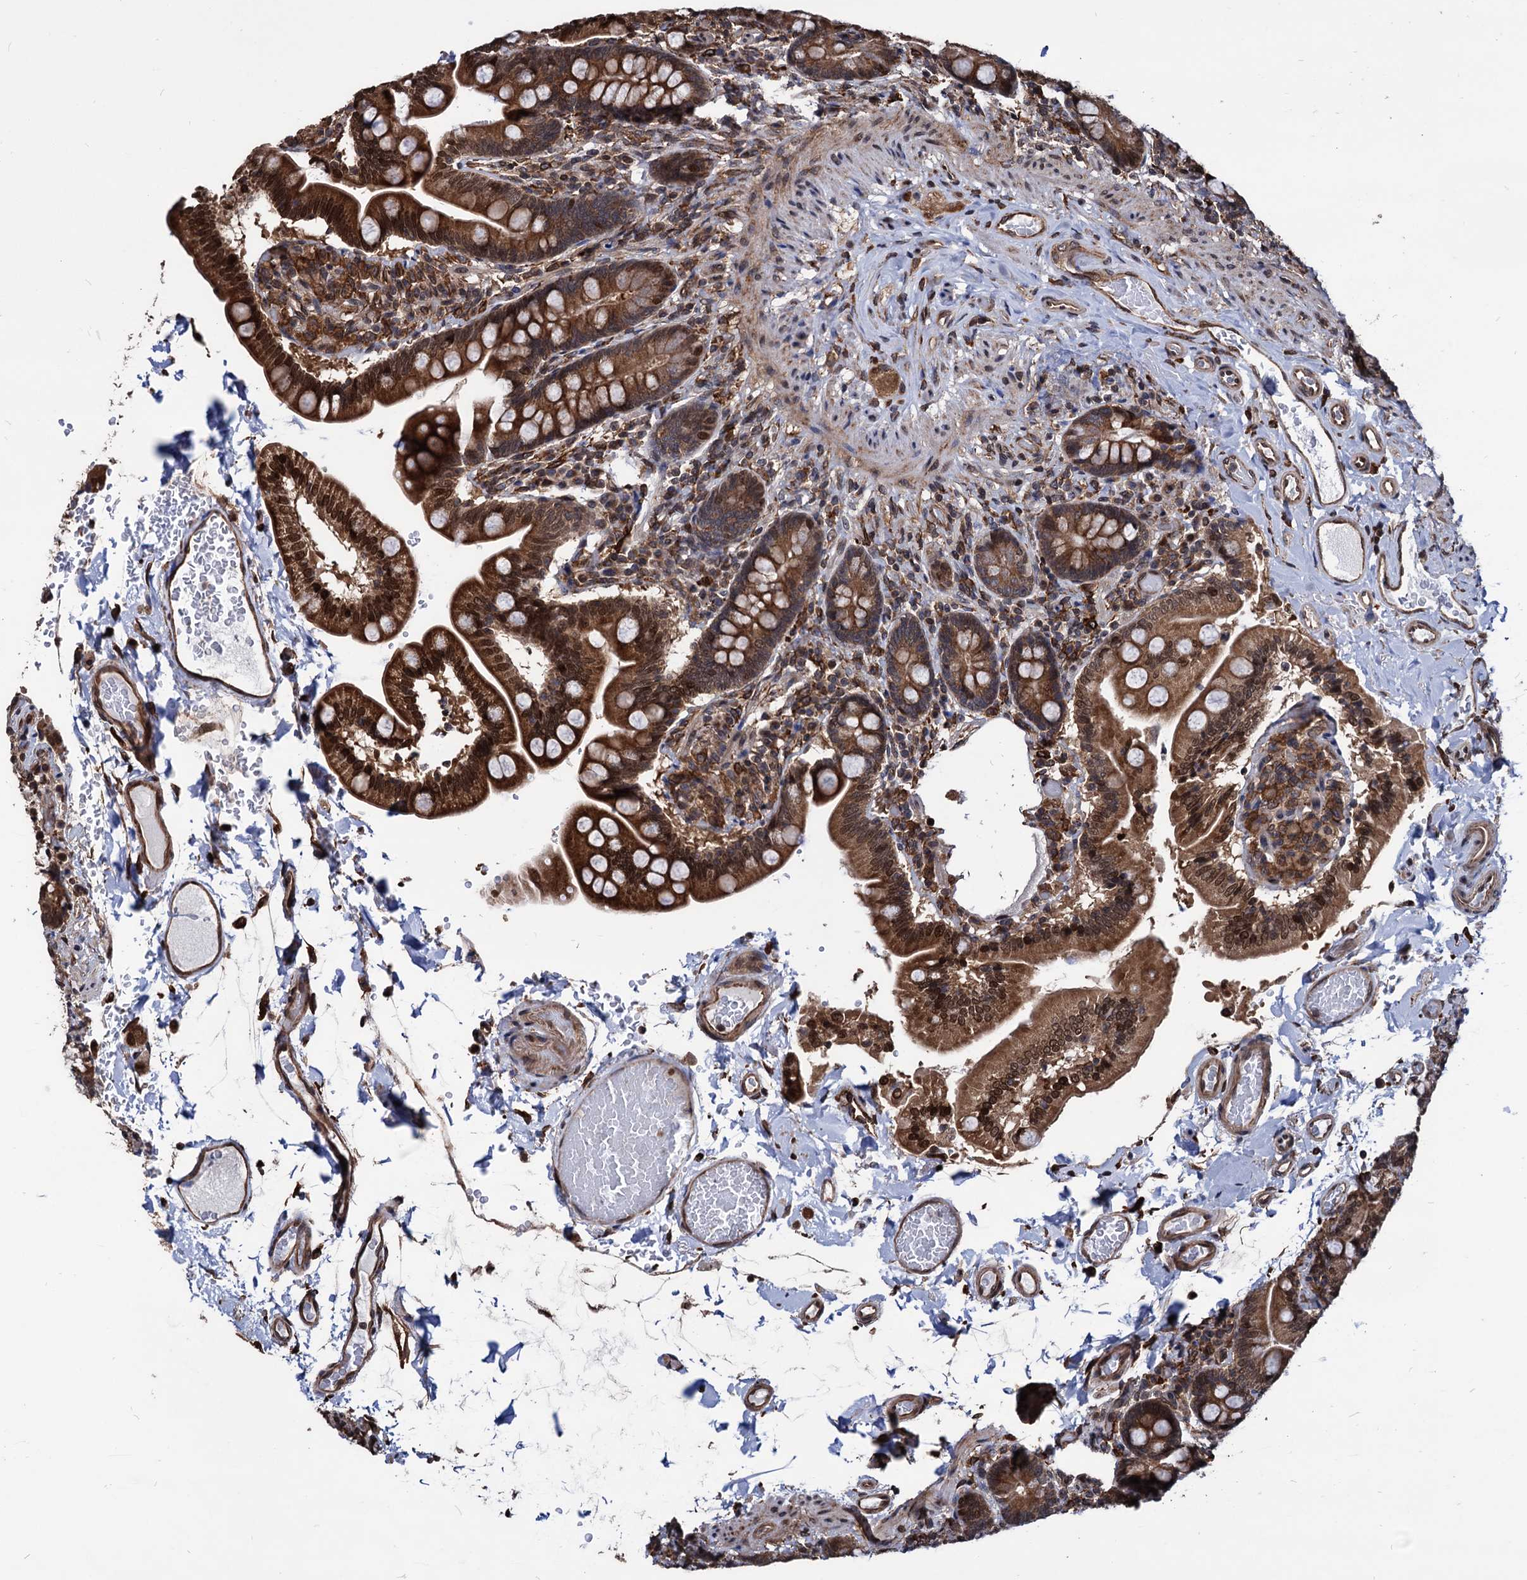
{"staining": {"intensity": "strong", "quantity": ">75%", "location": "cytoplasmic/membranous,nuclear"}, "tissue": "small intestine", "cell_type": "Glandular cells", "image_type": "normal", "snomed": [{"axis": "morphology", "description": "Normal tissue, NOS"}, {"axis": "topography", "description": "Small intestine"}], "caption": "Immunohistochemical staining of normal small intestine shows high levels of strong cytoplasmic/membranous,nuclear staining in approximately >75% of glandular cells. (Stains: DAB in brown, nuclei in blue, Microscopy: brightfield microscopy at high magnification).", "gene": "ANKRD12", "patient": {"sex": "female", "age": 64}}